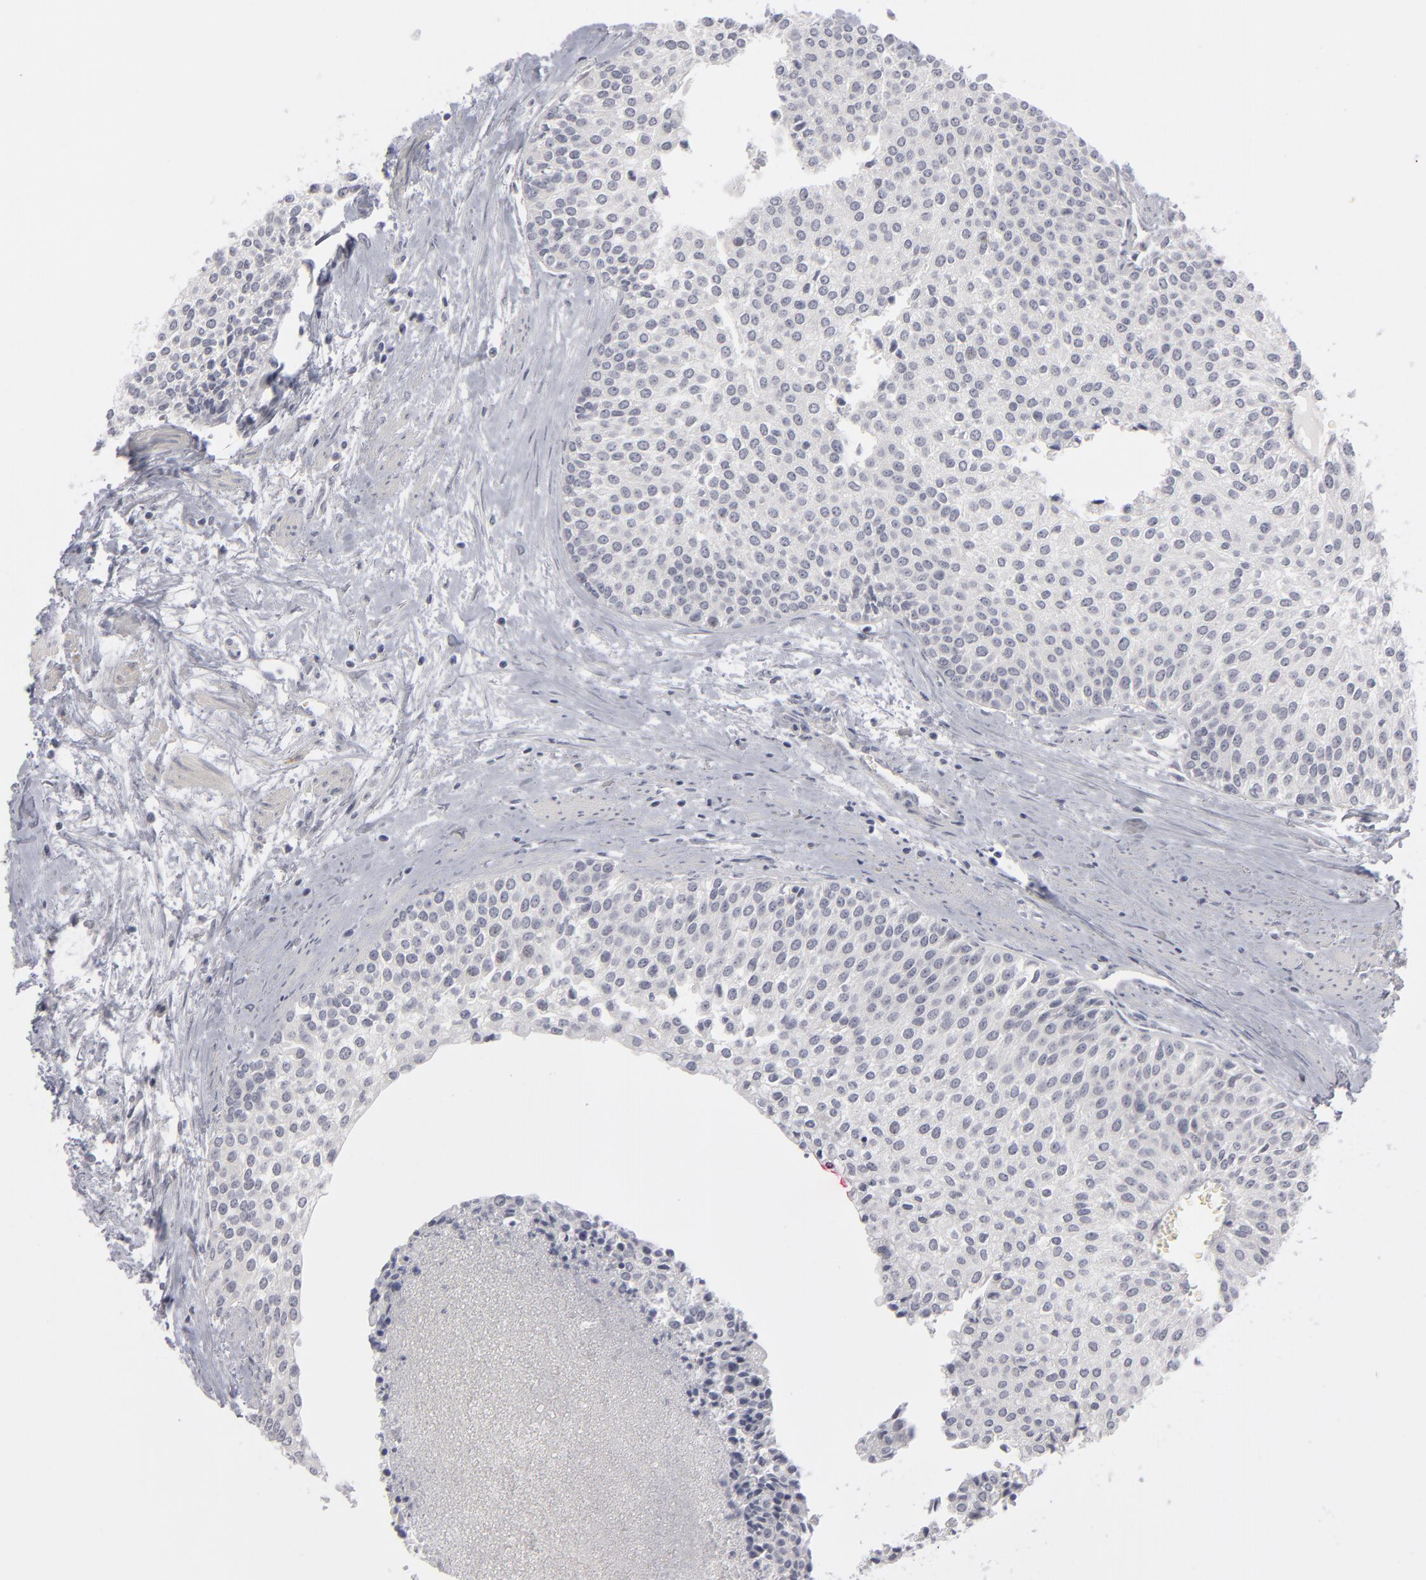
{"staining": {"intensity": "negative", "quantity": "none", "location": "none"}, "tissue": "urothelial cancer", "cell_type": "Tumor cells", "image_type": "cancer", "snomed": [{"axis": "morphology", "description": "Urothelial carcinoma, Low grade"}, {"axis": "topography", "description": "Urinary bladder"}], "caption": "Human urothelial cancer stained for a protein using IHC exhibits no expression in tumor cells.", "gene": "KIAA1210", "patient": {"sex": "female", "age": 73}}